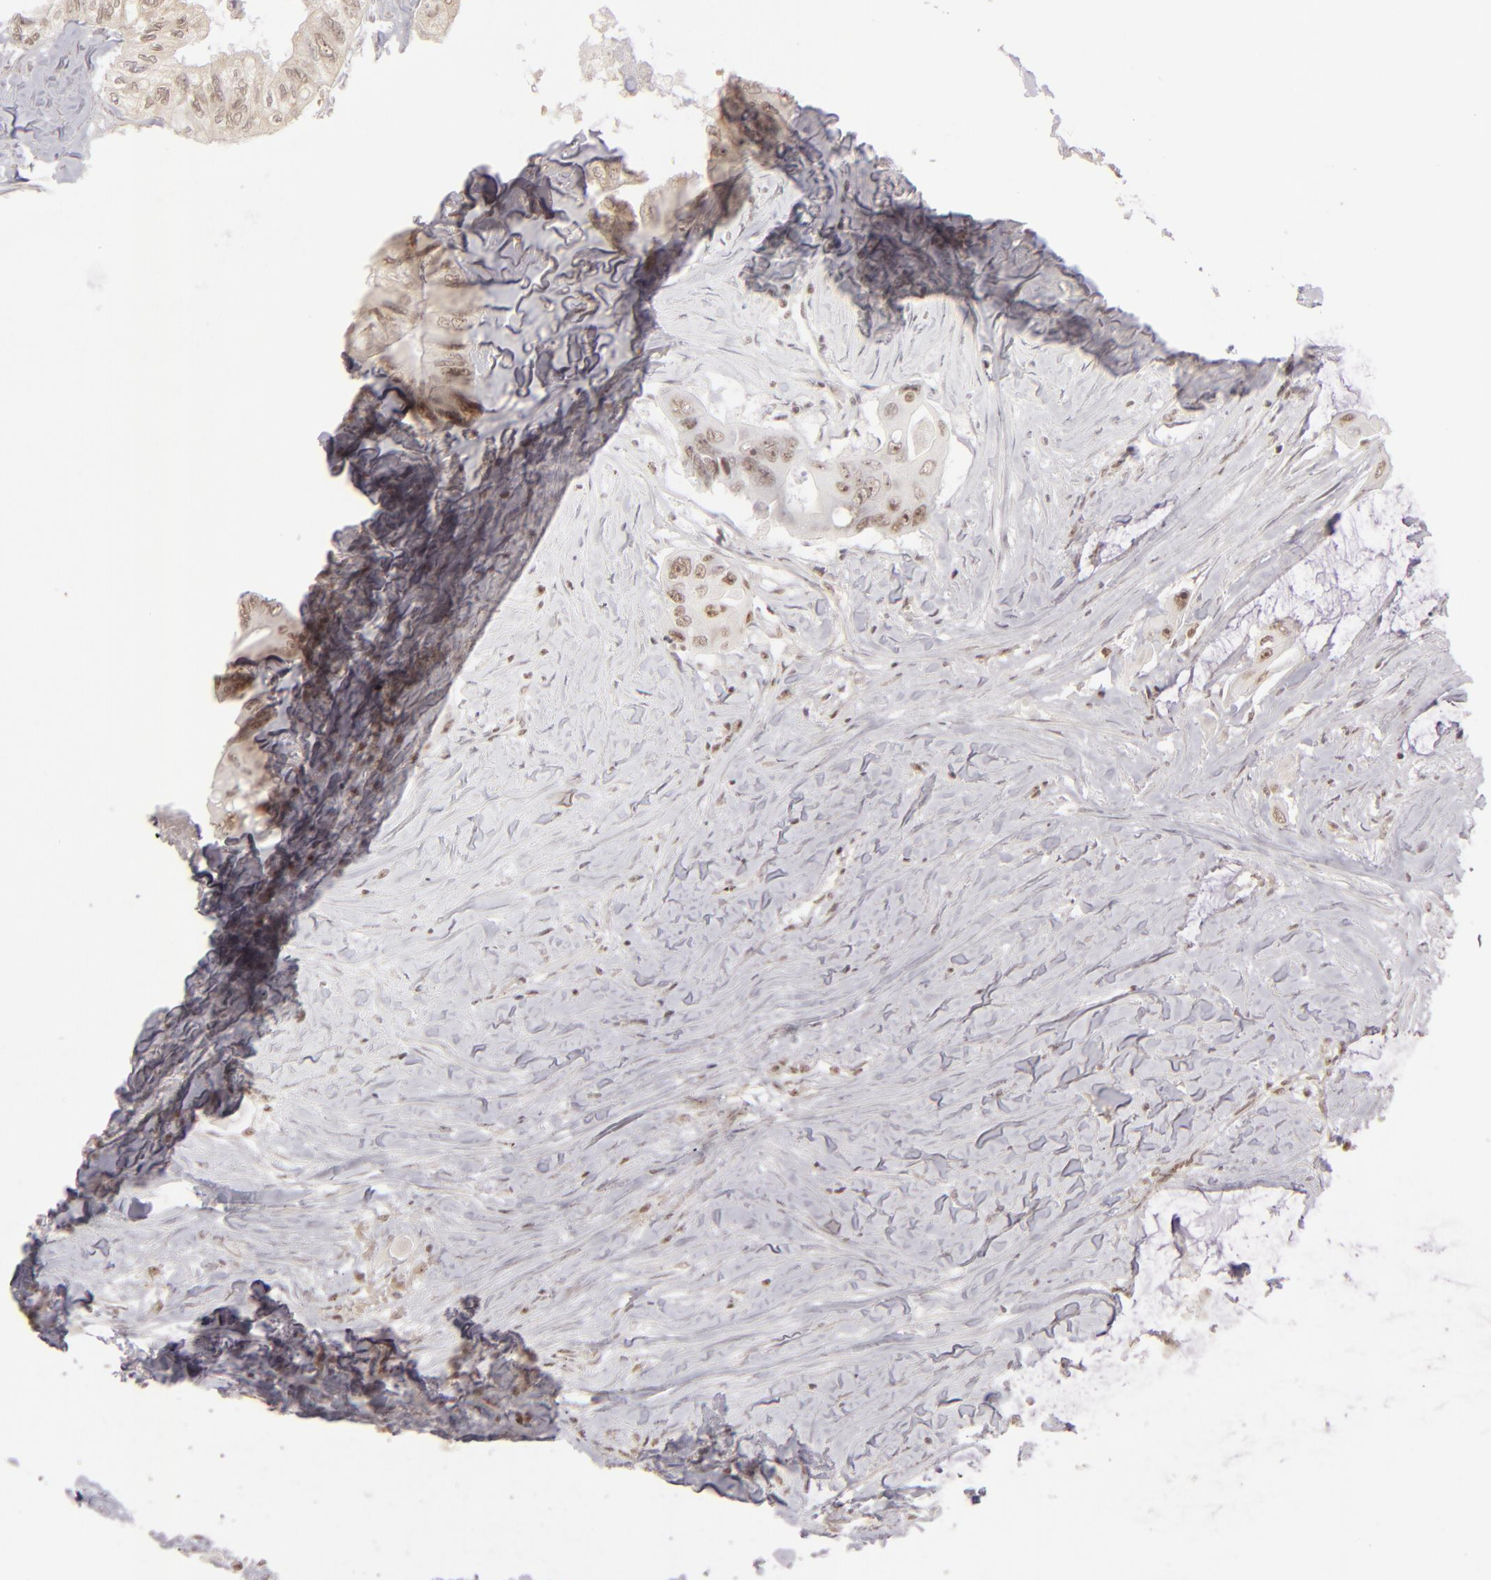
{"staining": {"intensity": "moderate", "quantity": ">75%", "location": "nuclear"}, "tissue": "colorectal cancer", "cell_type": "Tumor cells", "image_type": "cancer", "snomed": [{"axis": "morphology", "description": "Adenocarcinoma, NOS"}, {"axis": "topography", "description": "Colon"}], "caption": "Brown immunohistochemical staining in colorectal cancer (adenocarcinoma) displays moderate nuclear staining in approximately >75% of tumor cells.", "gene": "DAXX", "patient": {"sex": "male", "age": 65}}